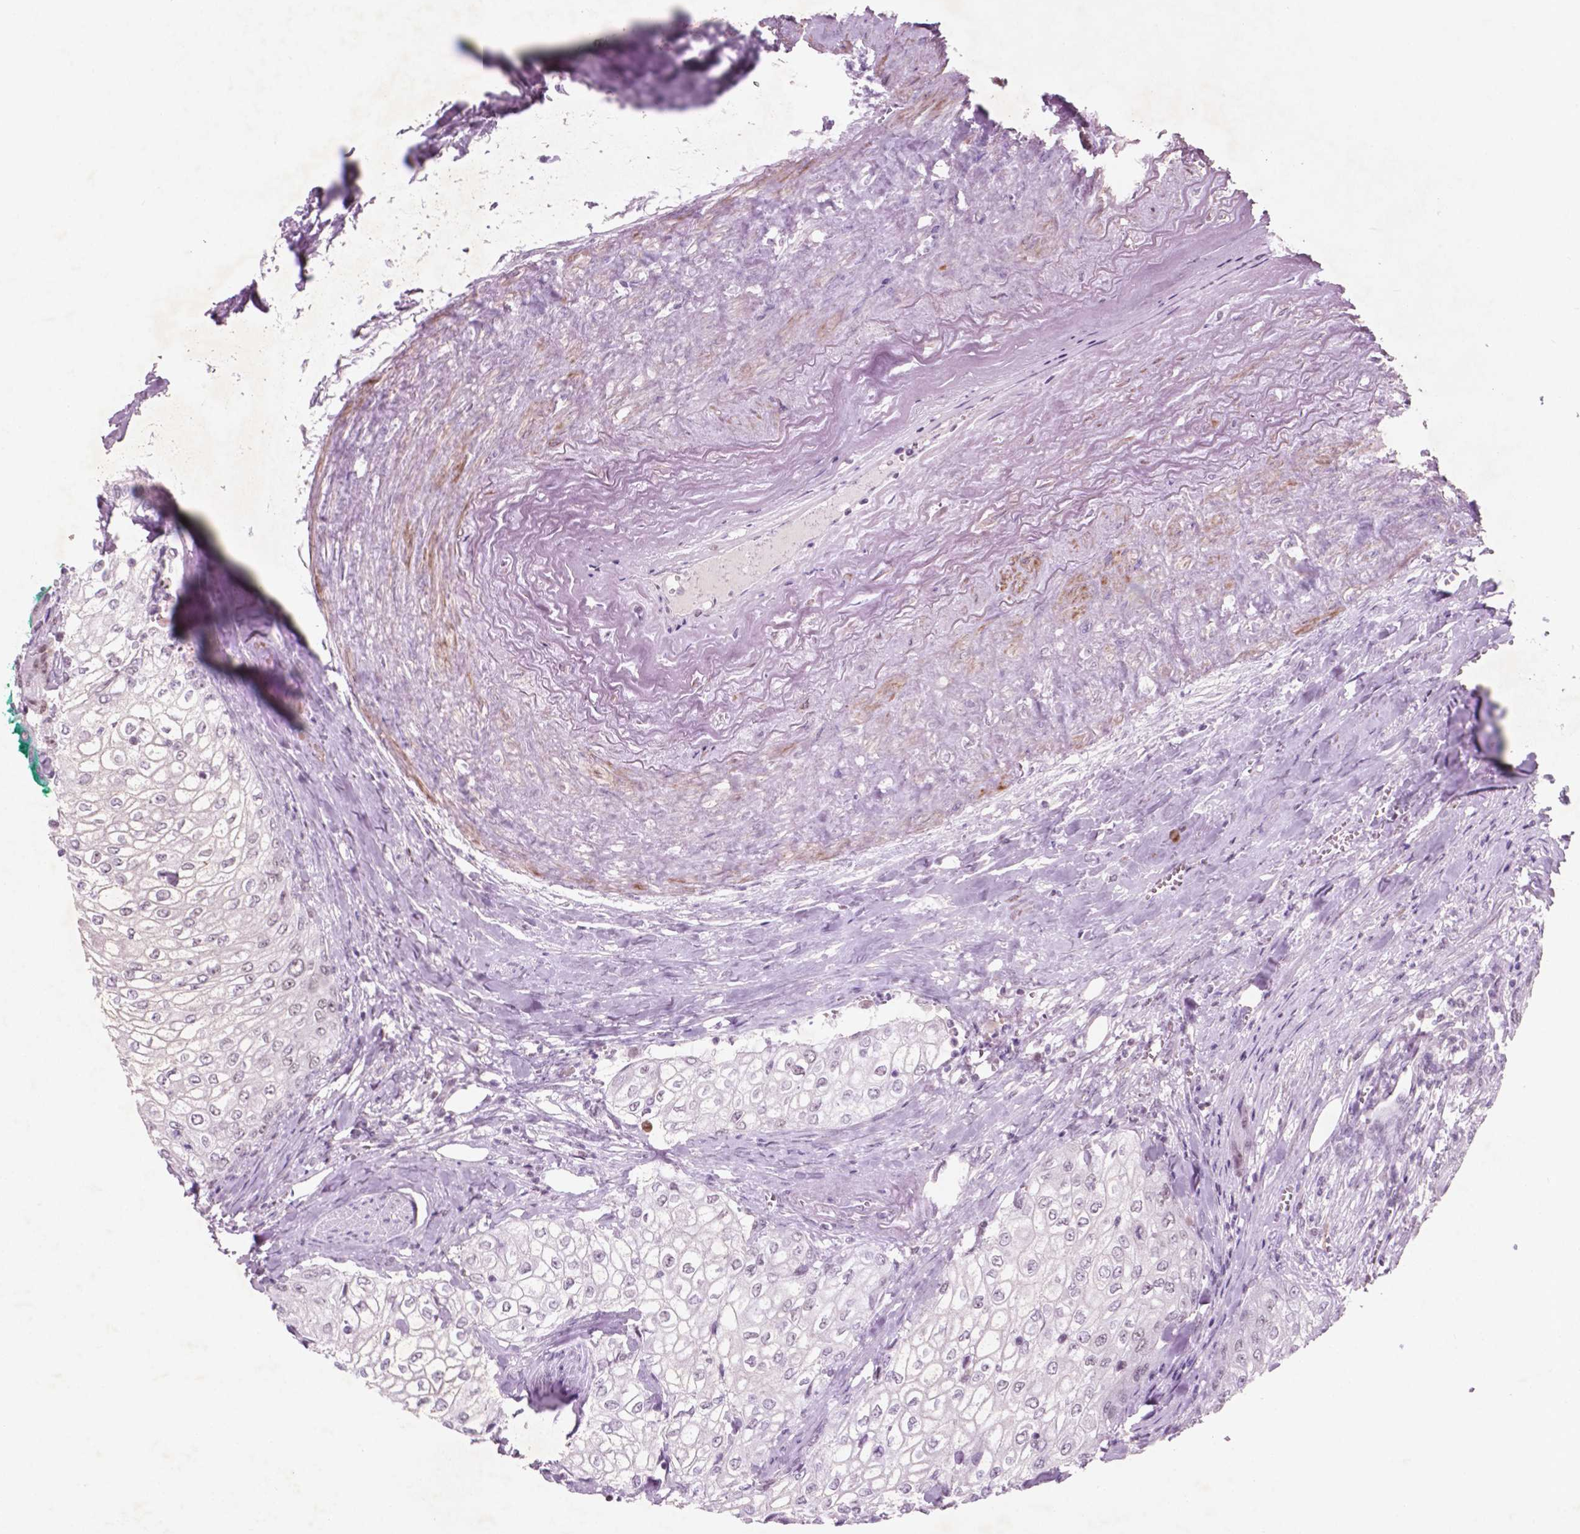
{"staining": {"intensity": "negative", "quantity": "none", "location": "none"}, "tissue": "urothelial cancer", "cell_type": "Tumor cells", "image_type": "cancer", "snomed": [{"axis": "morphology", "description": "Urothelial carcinoma, High grade"}, {"axis": "topography", "description": "Urinary bladder"}], "caption": "A histopathology image of human urothelial cancer is negative for staining in tumor cells. (DAB (3,3'-diaminobenzidine) immunohistochemistry (IHC) with hematoxylin counter stain).", "gene": "CTR9", "patient": {"sex": "male", "age": 62}}